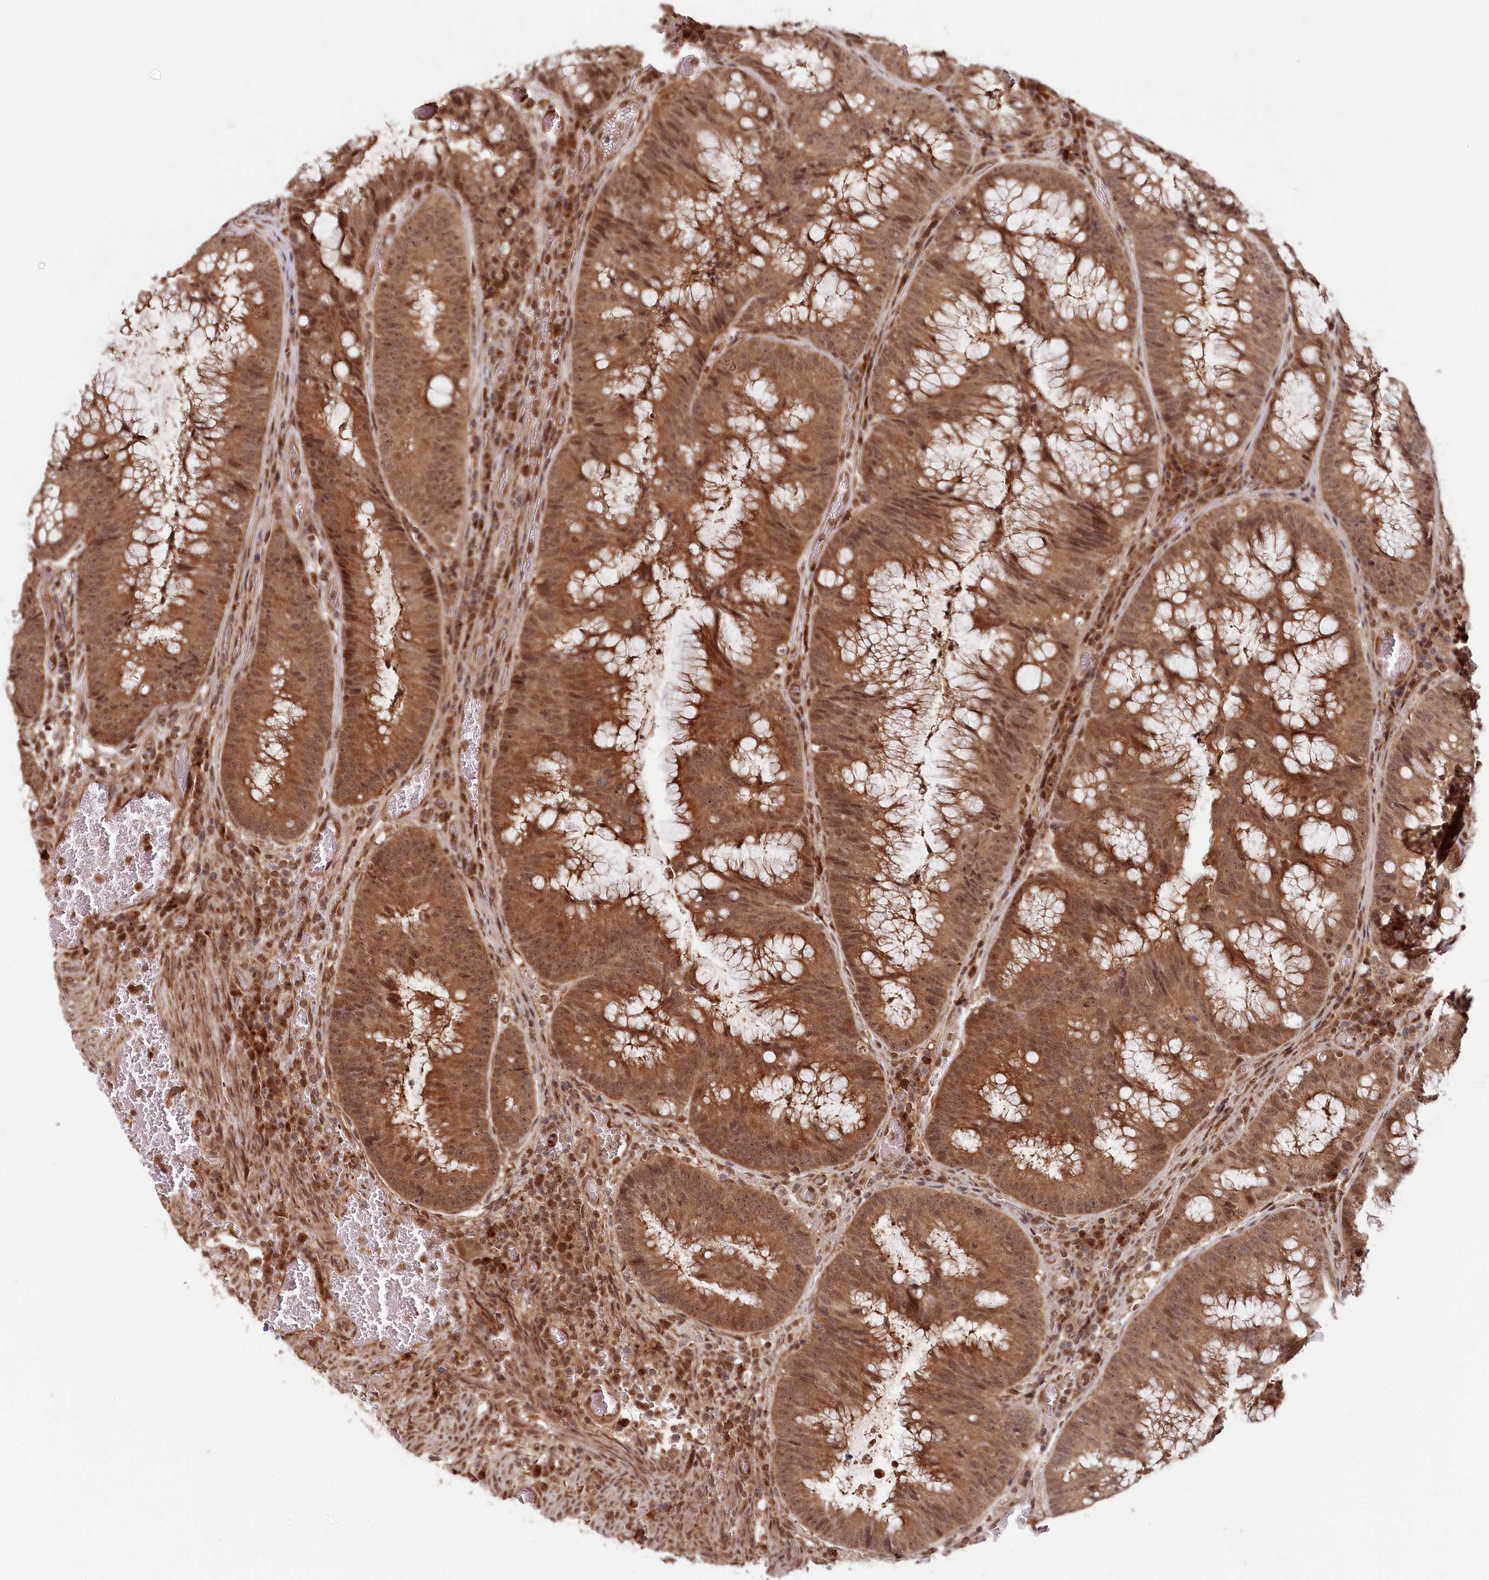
{"staining": {"intensity": "moderate", "quantity": ">75%", "location": "cytoplasmic/membranous,nuclear"}, "tissue": "colorectal cancer", "cell_type": "Tumor cells", "image_type": "cancer", "snomed": [{"axis": "morphology", "description": "Adenocarcinoma, NOS"}, {"axis": "topography", "description": "Rectum"}], "caption": "Colorectal cancer stained for a protein exhibits moderate cytoplasmic/membranous and nuclear positivity in tumor cells. (Brightfield microscopy of DAB IHC at high magnification).", "gene": "WAPL", "patient": {"sex": "male", "age": 69}}